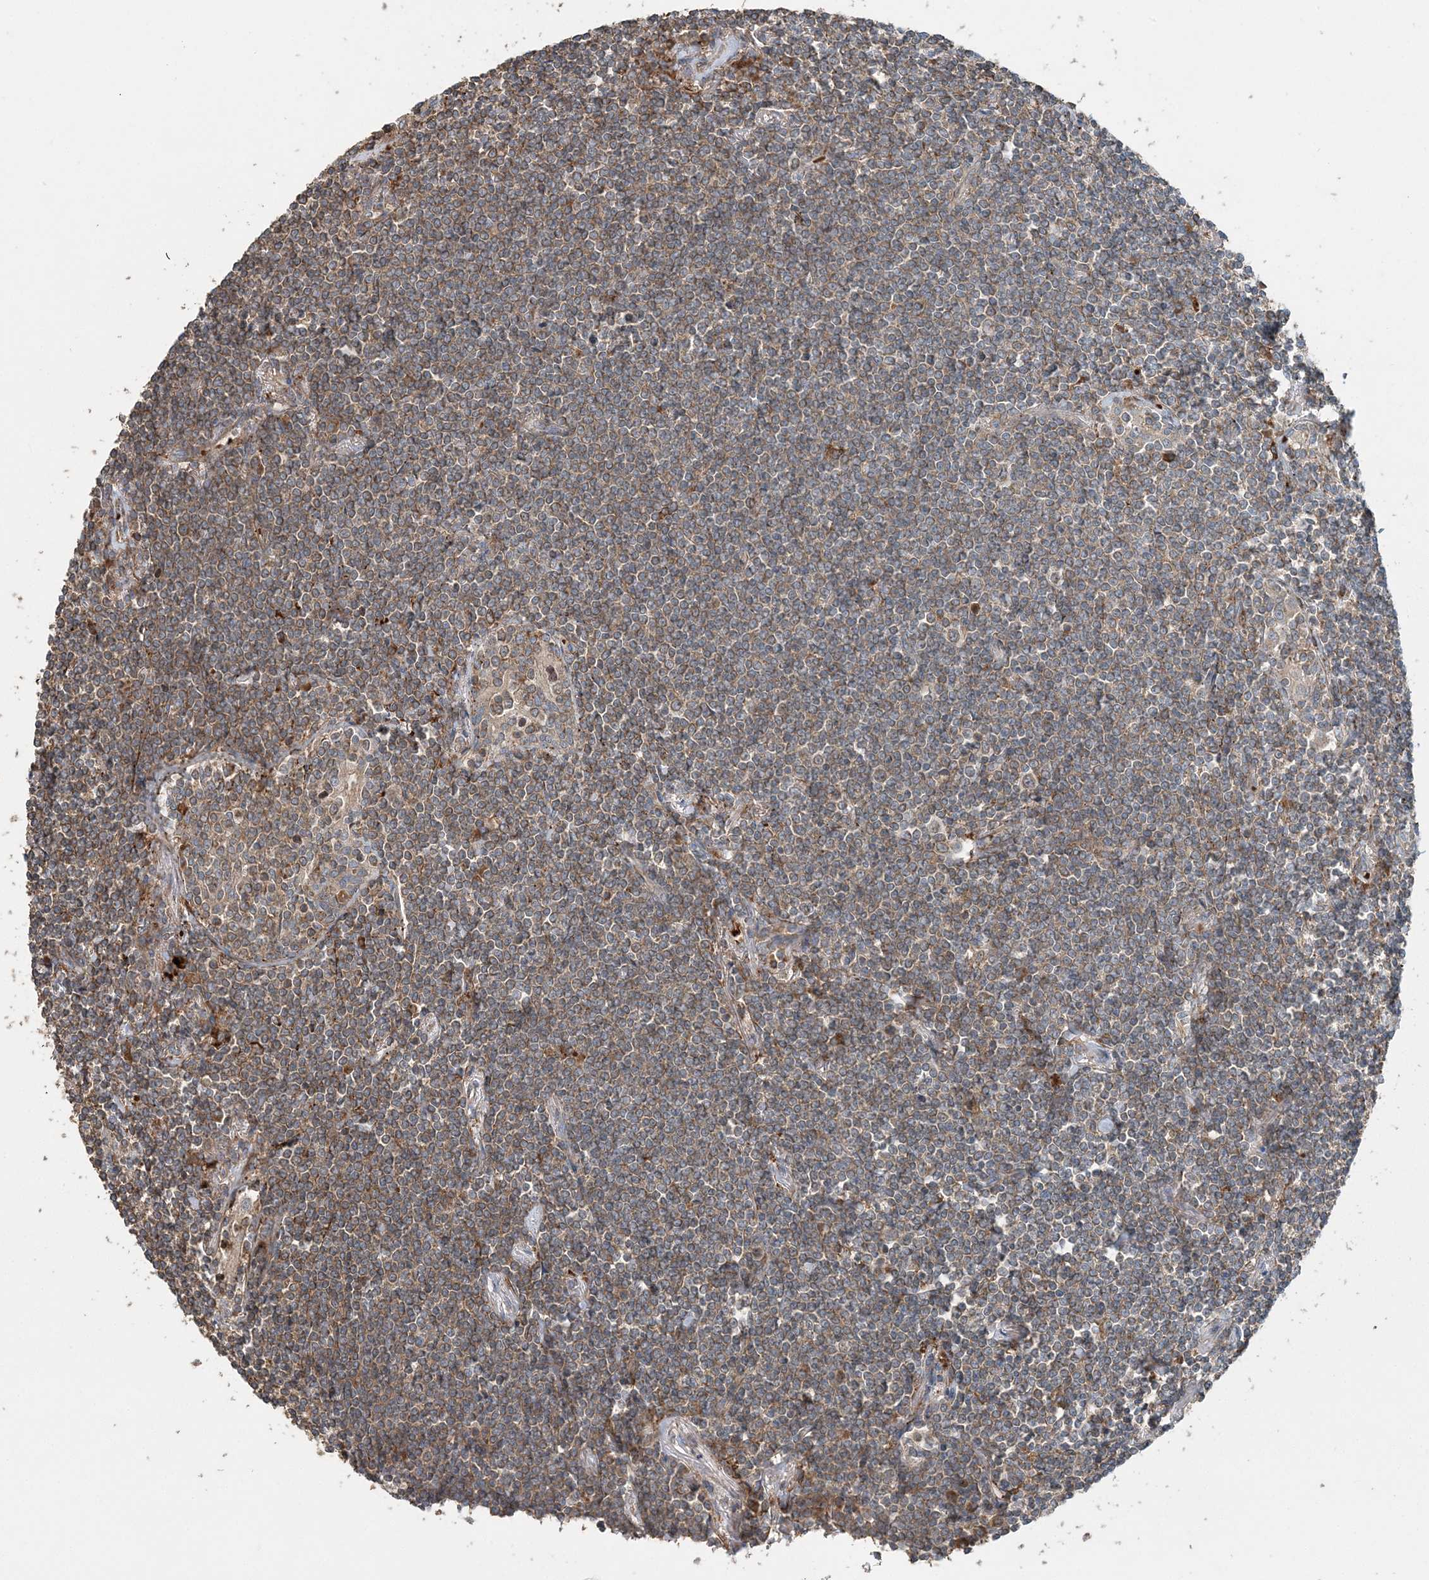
{"staining": {"intensity": "weak", "quantity": ">75%", "location": "cytoplasmic/membranous"}, "tissue": "lymphoma", "cell_type": "Tumor cells", "image_type": "cancer", "snomed": [{"axis": "morphology", "description": "Malignant lymphoma, non-Hodgkin's type, Low grade"}, {"axis": "topography", "description": "Lung"}], "caption": "The immunohistochemical stain shows weak cytoplasmic/membranous positivity in tumor cells of lymphoma tissue.", "gene": "TTI1", "patient": {"sex": "female", "age": 71}}